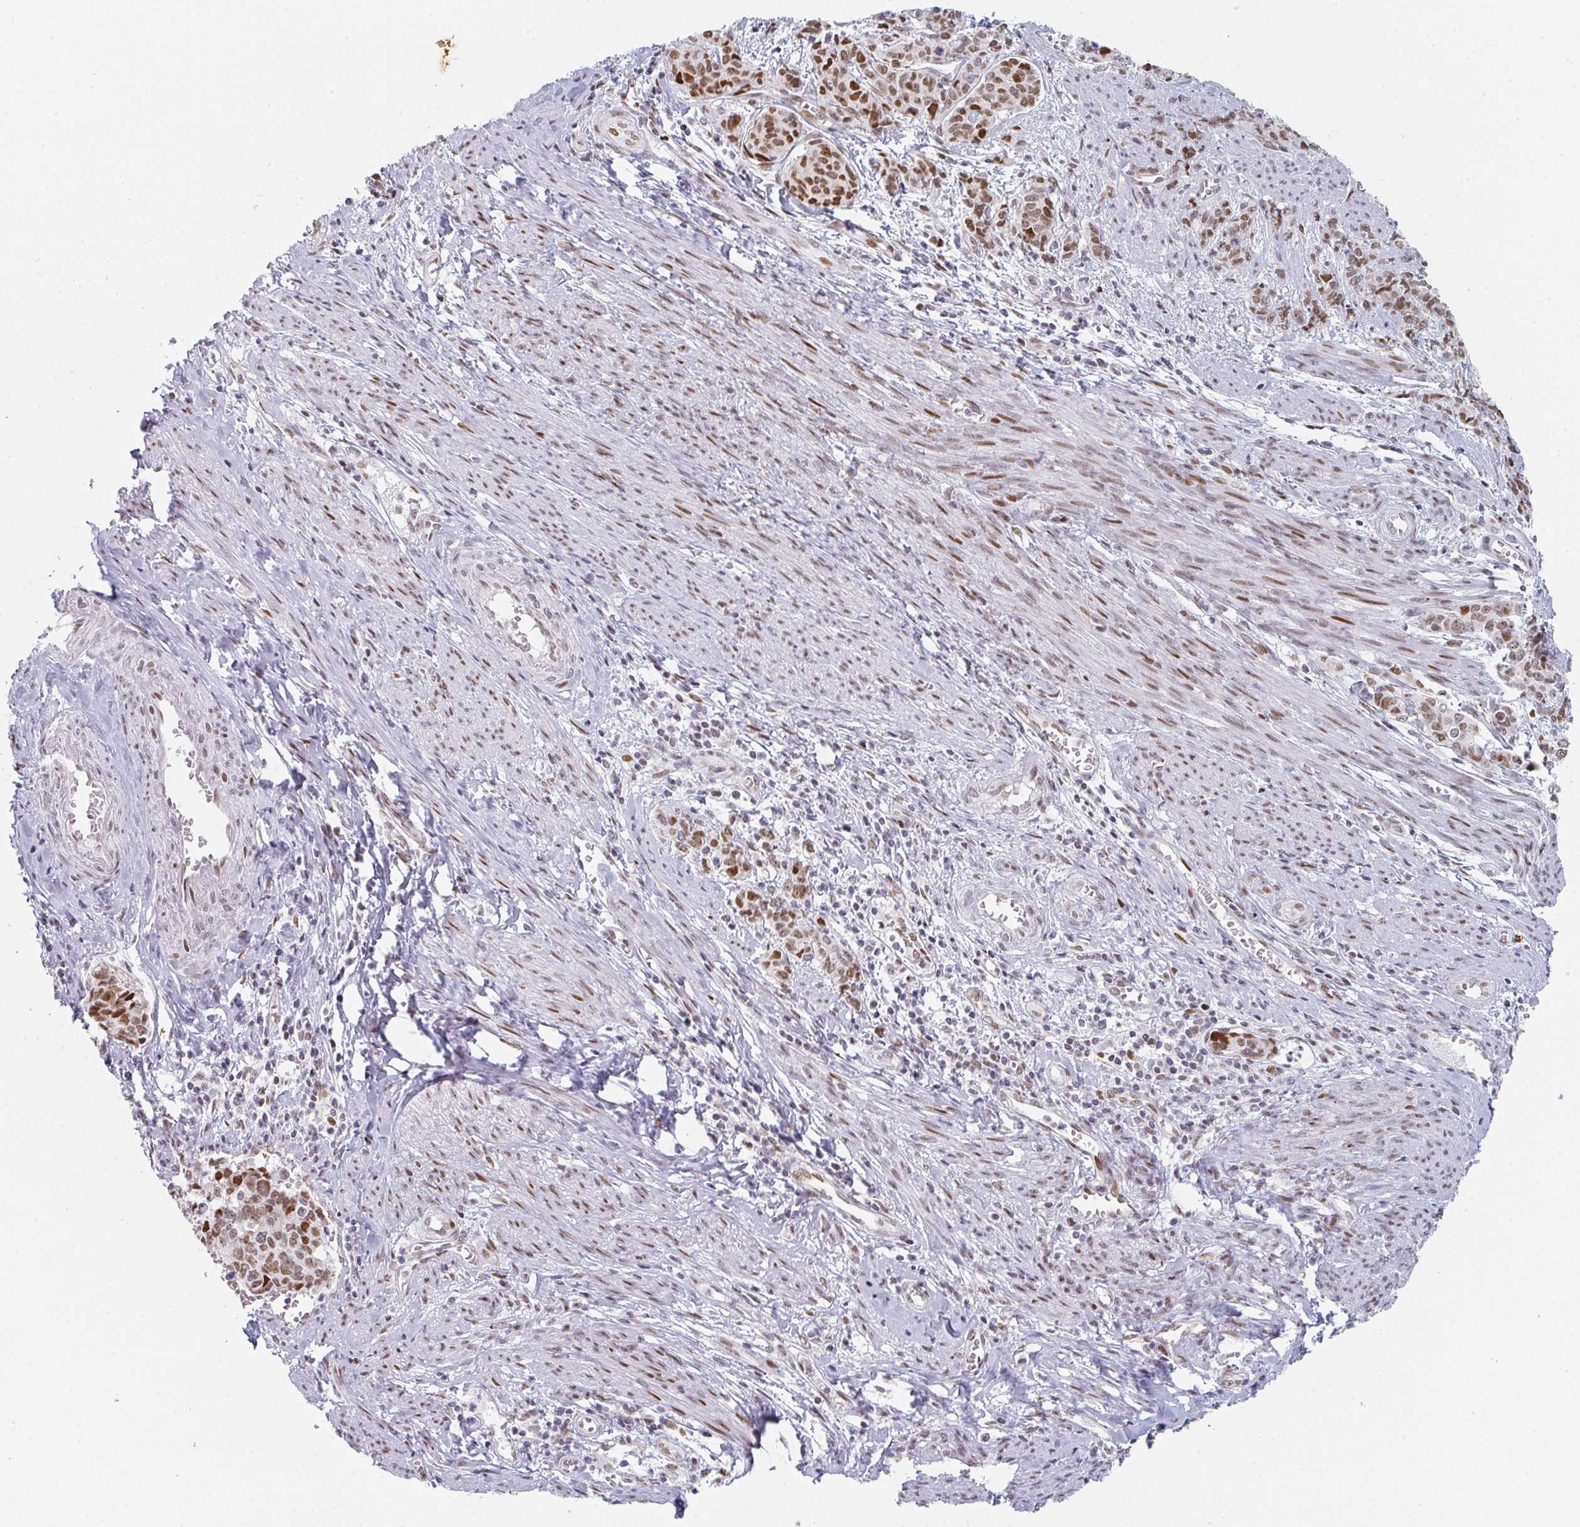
{"staining": {"intensity": "moderate", "quantity": ">75%", "location": "nuclear"}, "tissue": "cervical cancer", "cell_type": "Tumor cells", "image_type": "cancer", "snomed": [{"axis": "morphology", "description": "Squamous cell carcinoma, NOS"}, {"axis": "topography", "description": "Cervix"}], "caption": "Moderate nuclear staining is seen in approximately >75% of tumor cells in cervical cancer. (brown staining indicates protein expression, while blue staining denotes nuclei).", "gene": "POU2AF2", "patient": {"sex": "female", "age": 60}}